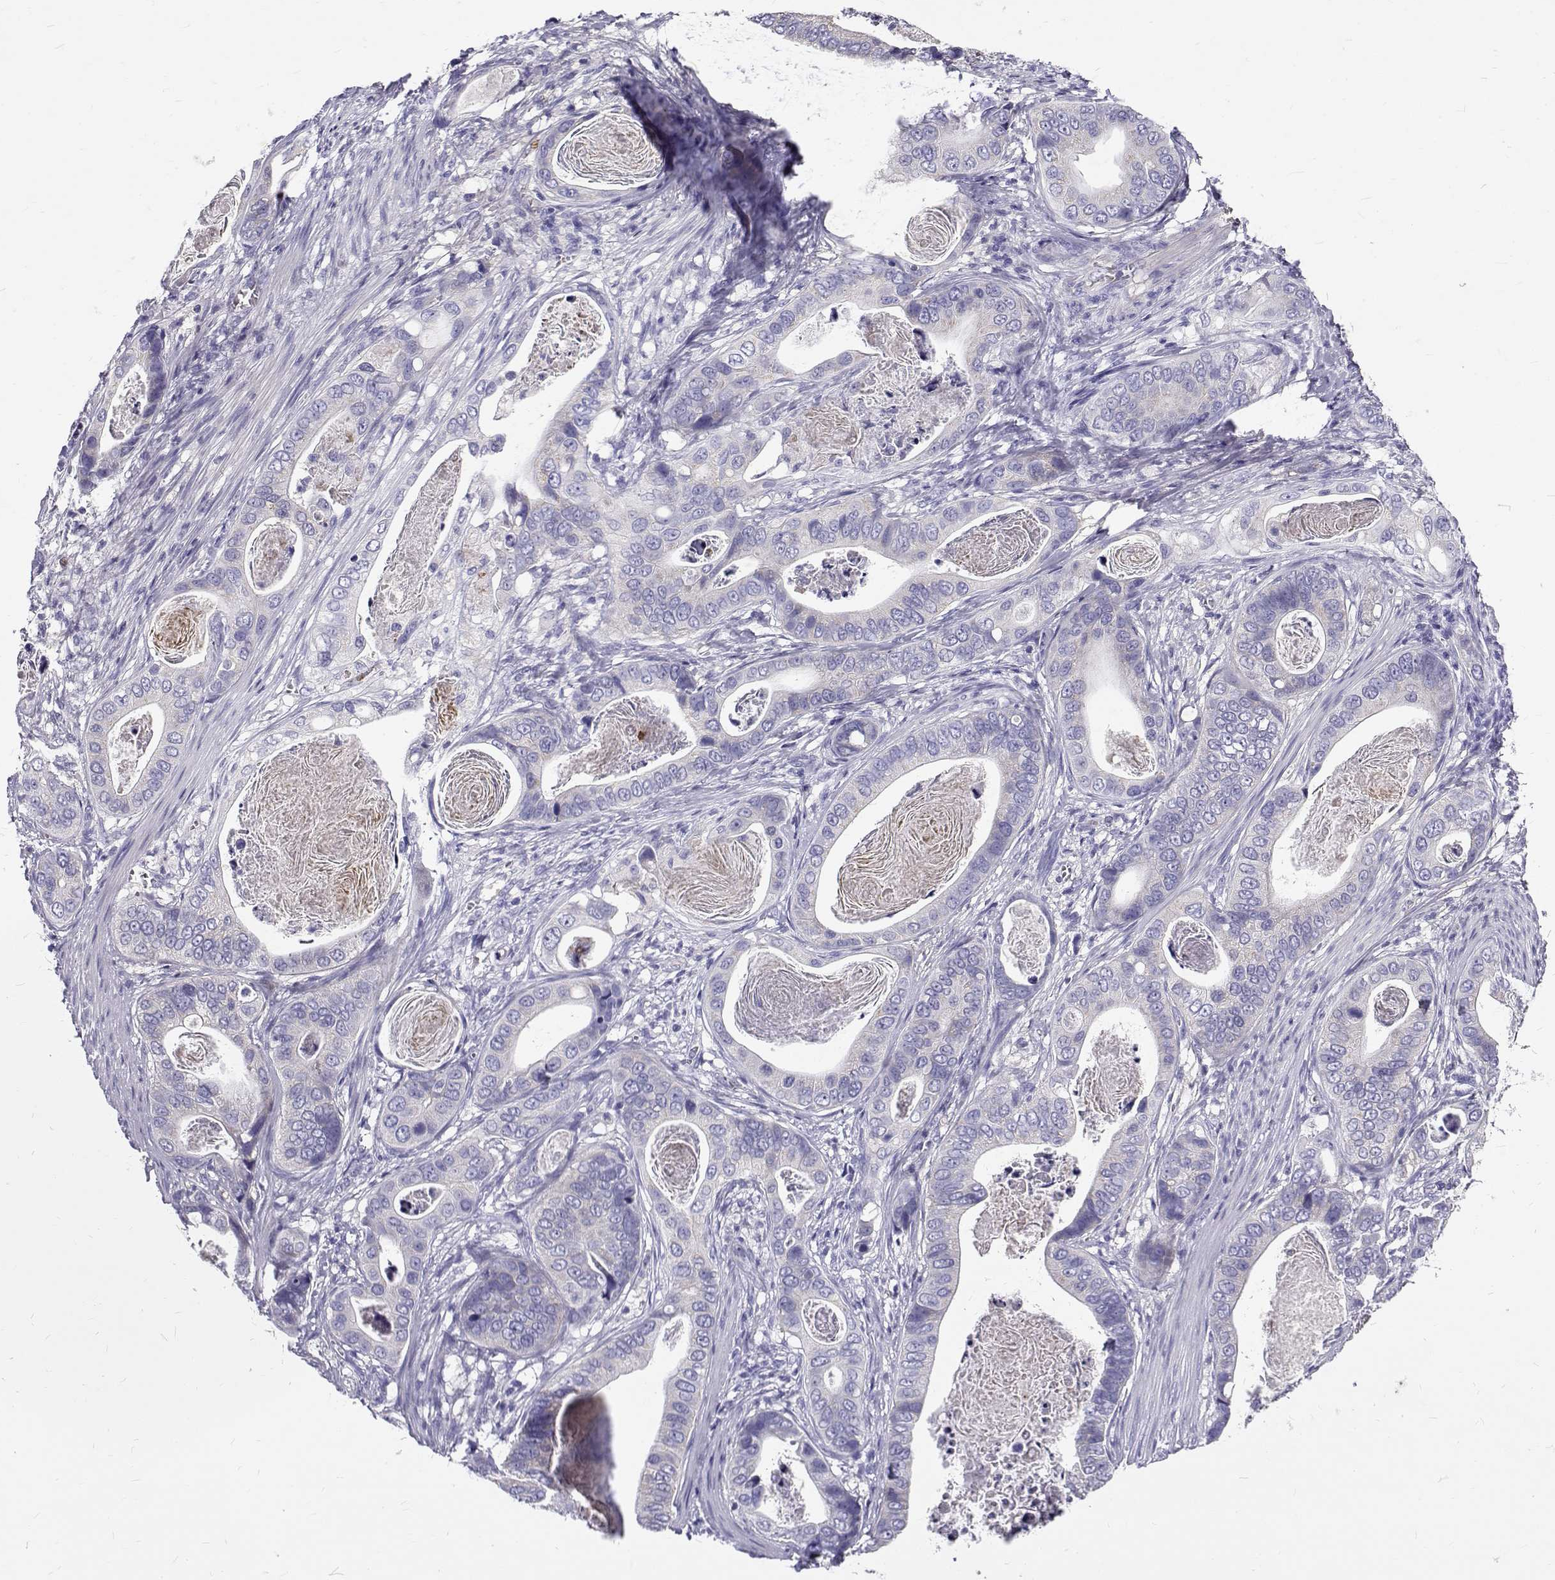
{"staining": {"intensity": "negative", "quantity": "none", "location": "none"}, "tissue": "stomach cancer", "cell_type": "Tumor cells", "image_type": "cancer", "snomed": [{"axis": "morphology", "description": "Adenocarcinoma, NOS"}, {"axis": "topography", "description": "Stomach"}], "caption": "Tumor cells are negative for protein expression in human adenocarcinoma (stomach).", "gene": "IGSF1", "patient": {"sex": "male", "age": 84}}